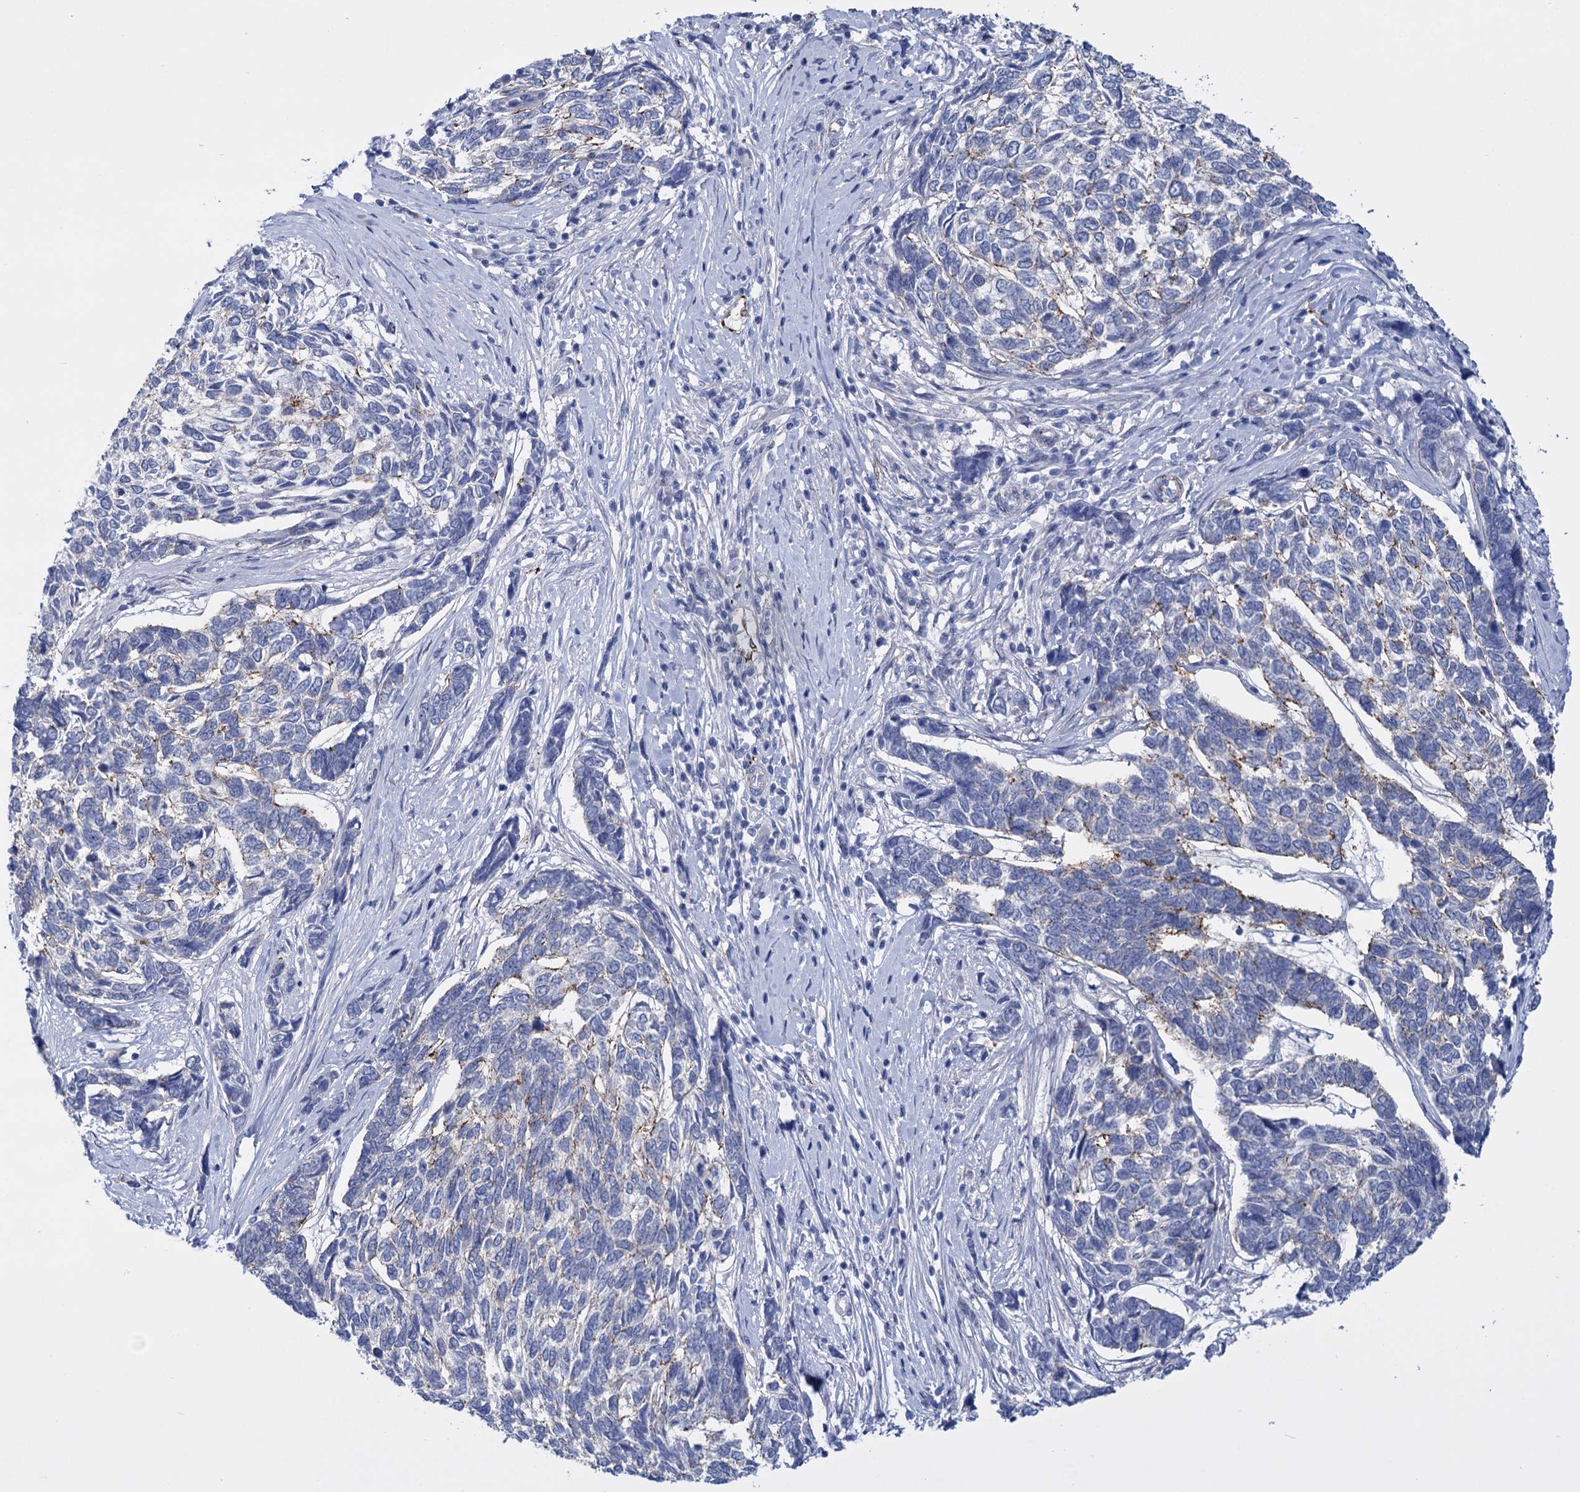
{"staining": {"intensity": "negative", "quantity": "none", "location": "none"}, "tissue": "skin cancer", "cell_type": "Tumor cells", "image_type": "cancer", "snomed": [{"axis": "morphology", "description": "Basal cell carcinoma"}, {"axis": "topography", "description": "Skin"}], "caption": "DAB (3,3'-diaminobenzidine) immunohistochemical staining of human skin cancer (basal cell carcinoma) displays no significant positivity in tumor cells.", "gene": "SNCG", "patient": {"sex": "female", "age": 65}}